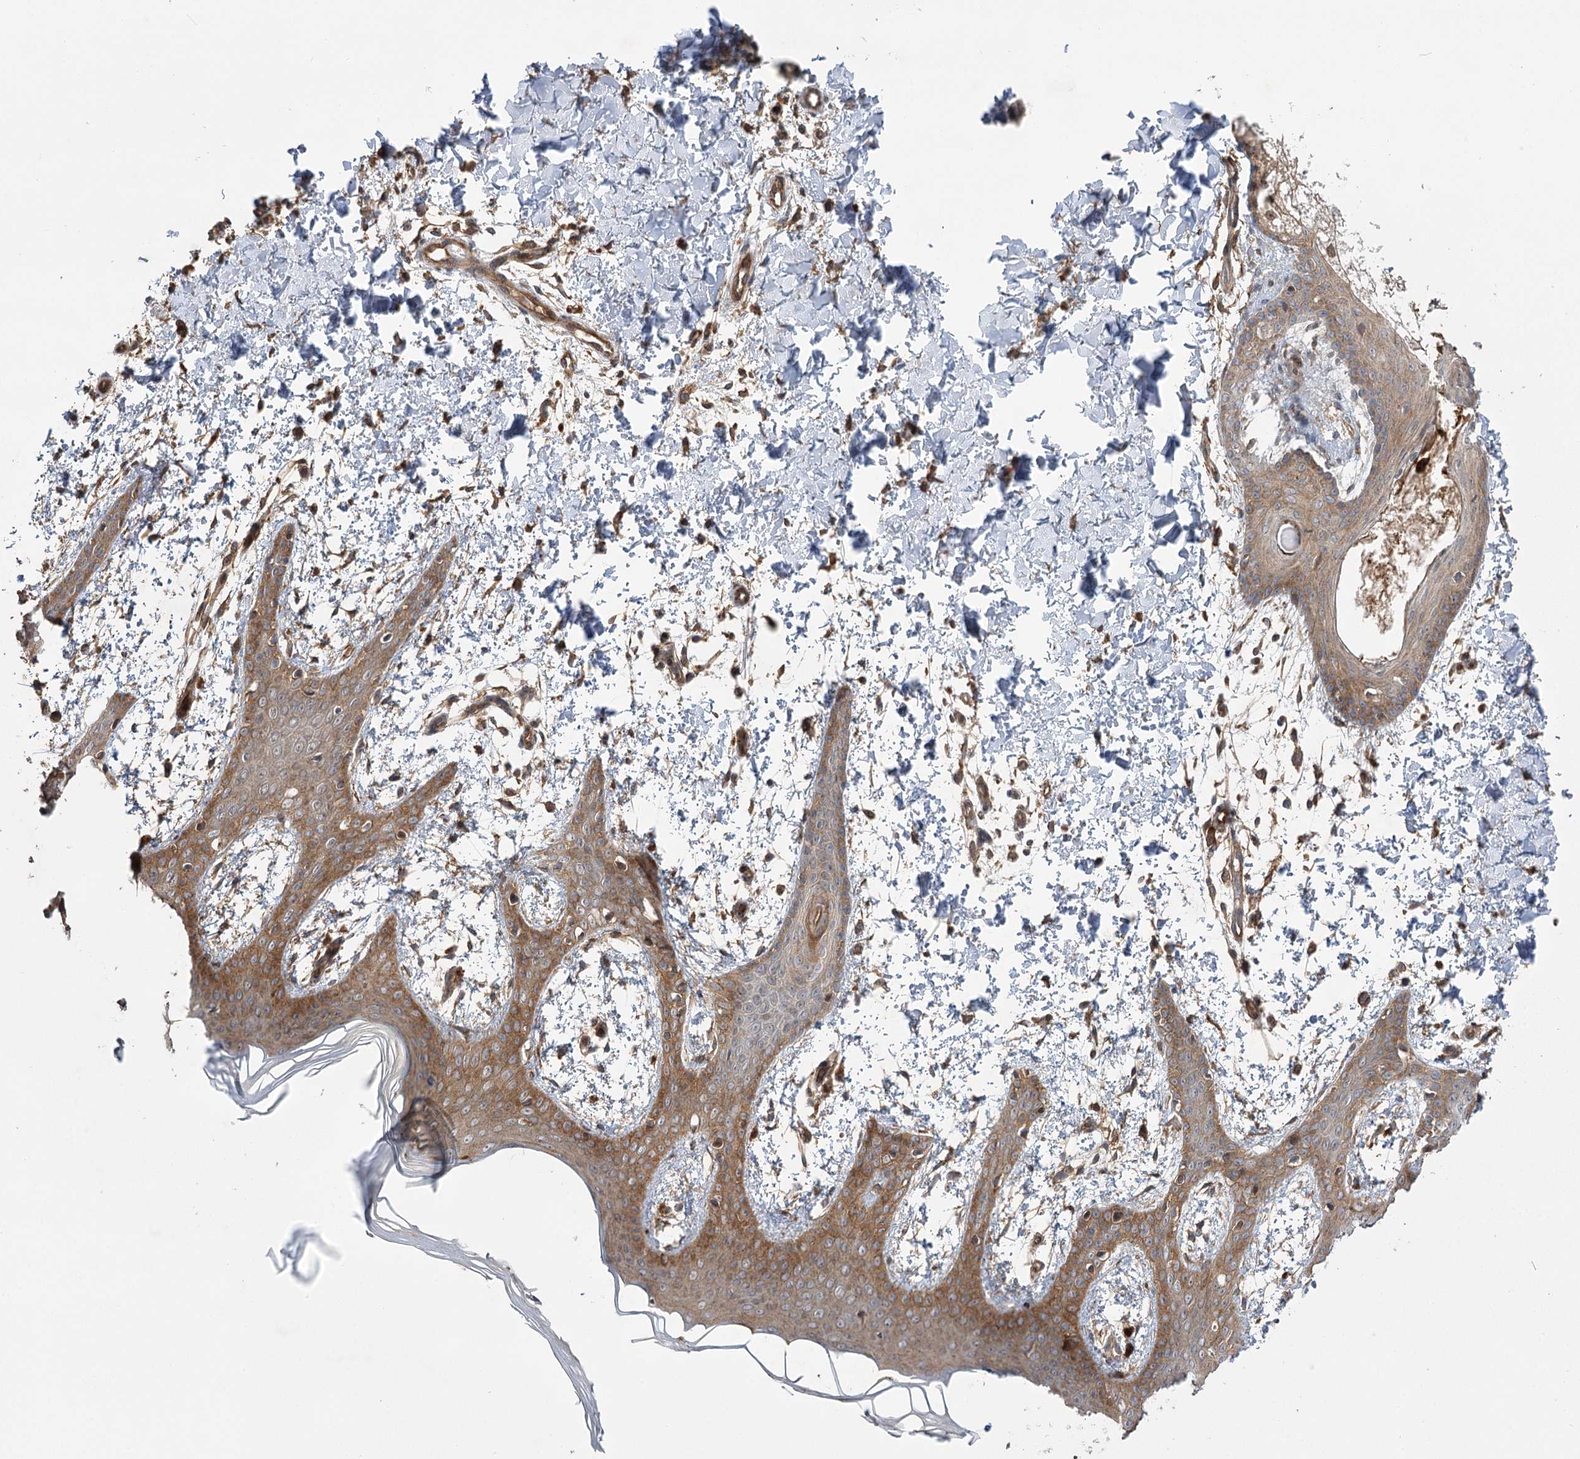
{"staining": {"intensity": "moderate", "quantity": "25%-75%", "location": "cytoplasmic/membranous"}, "tissue": "skin", "cell_type": "Fibroblasts", "image_type": "normal", "snomed": [{"axis": "morphology", "description": "Normal tissue, NOS"}, {"axis": "topography", "description": "Skin"}], "caption": "Approximately 25%-75% of fibroblasts in benign skin demonstrate moderate cytoplasmic/membranous protein expression as visualized by brown immunohistochemical staining.", "gene": "KCNN2", "patient": {"sex": "male", "age": 36}}